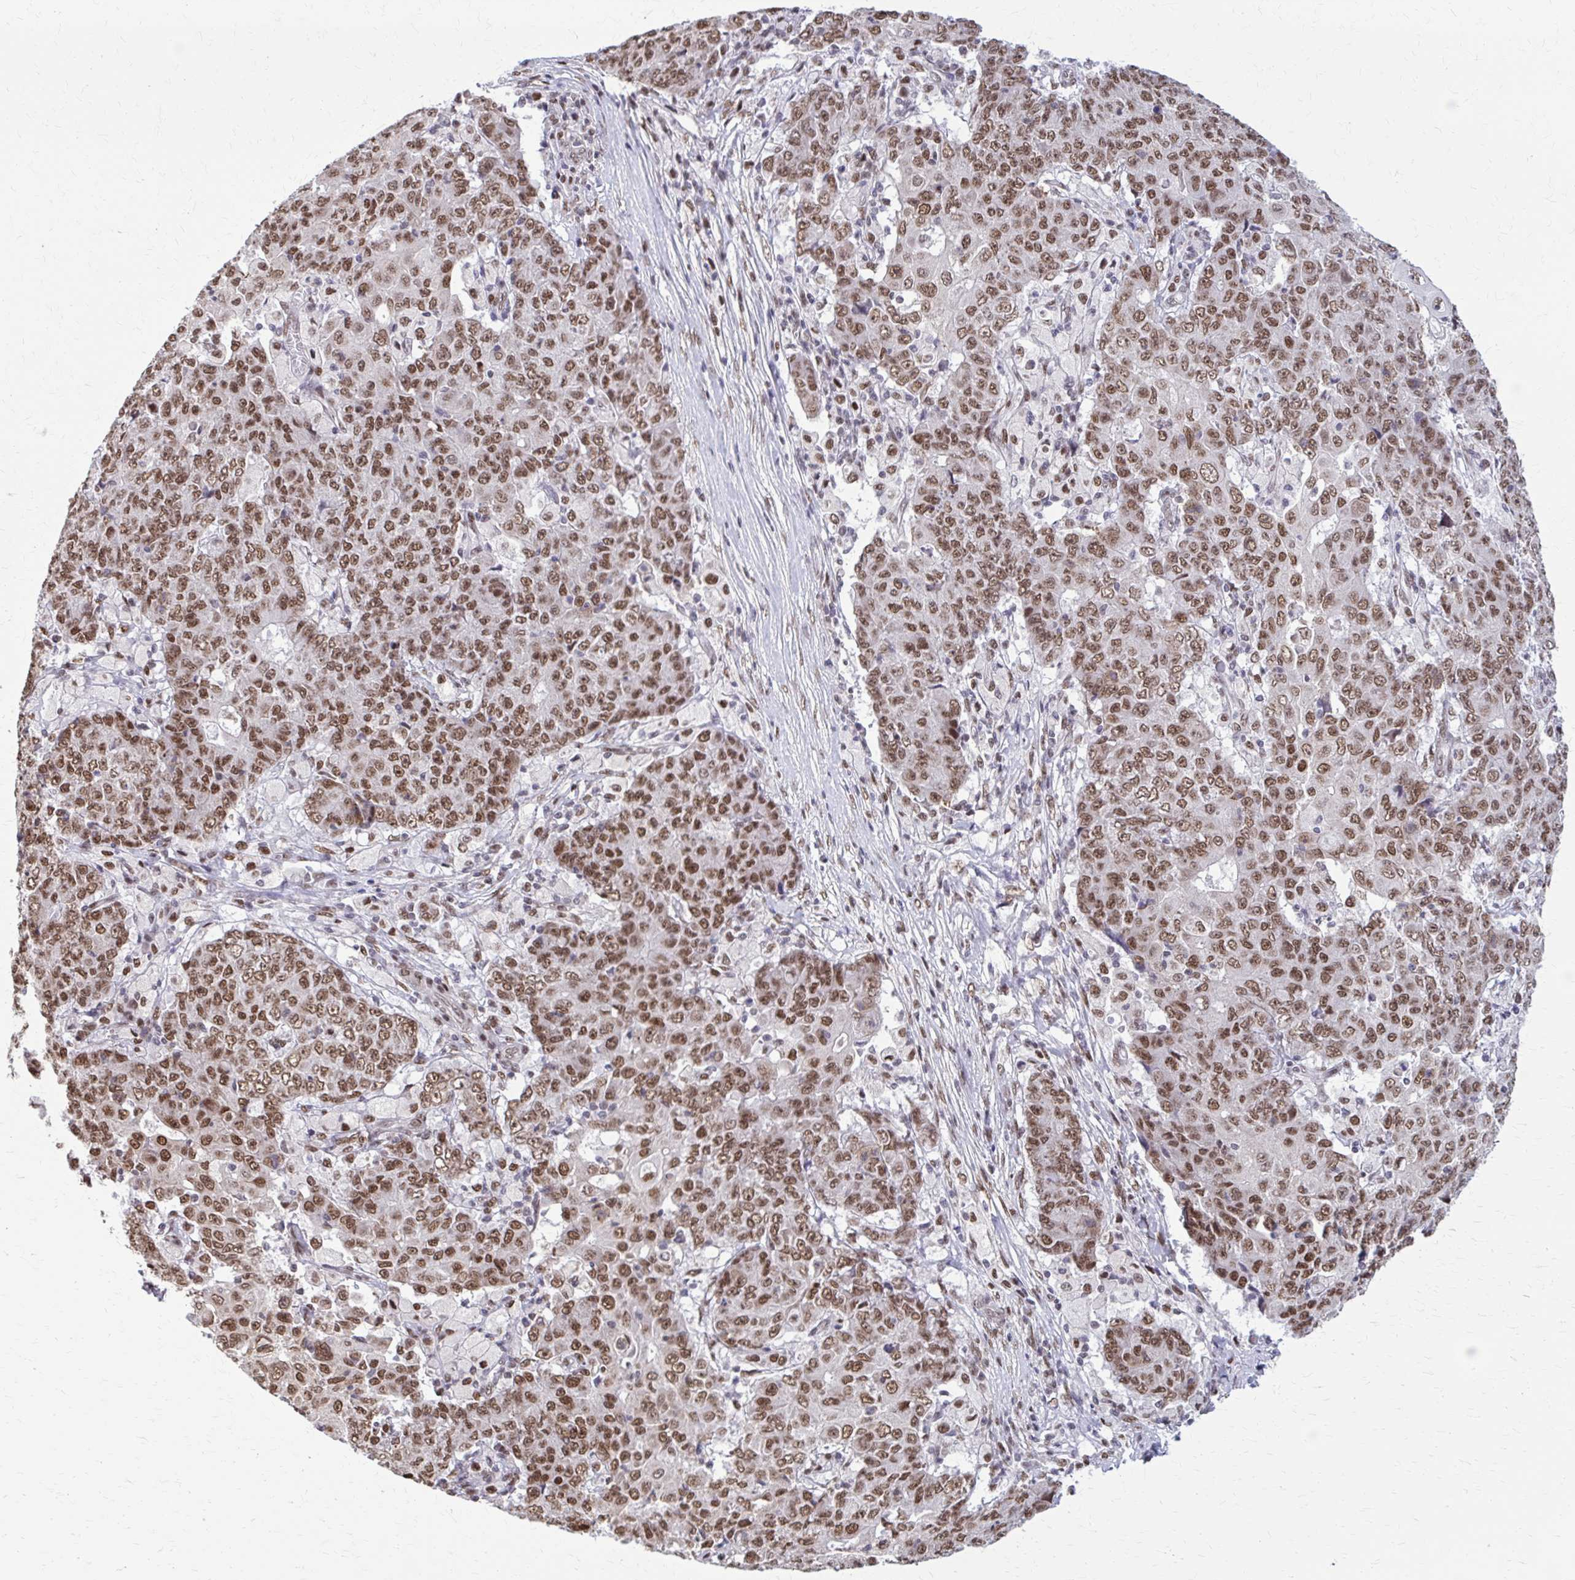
{"staining": {"intensity": "moderate", "quantity": ">75%", "location": "nuclear"}, "tissue": "ovarian cancer", "cell_type": "Tumor cells", "image_type": "cancer", "snomed": [{"axis": "morphology", "description": "Carcinoma, endometroid"}, {"axis": "topography", "description": "Ovary"}], "caption": "A brown stain highlights moderate nuclear staining of a protein in ovarian endometroid carcinoma tumor cells. Using DAB (brown) and hematoxylin (blue) stains, captured at high magnification using brightfield microscopy.", "gene": "TTF1", "patient": {"sex": "female", "age": 42}}